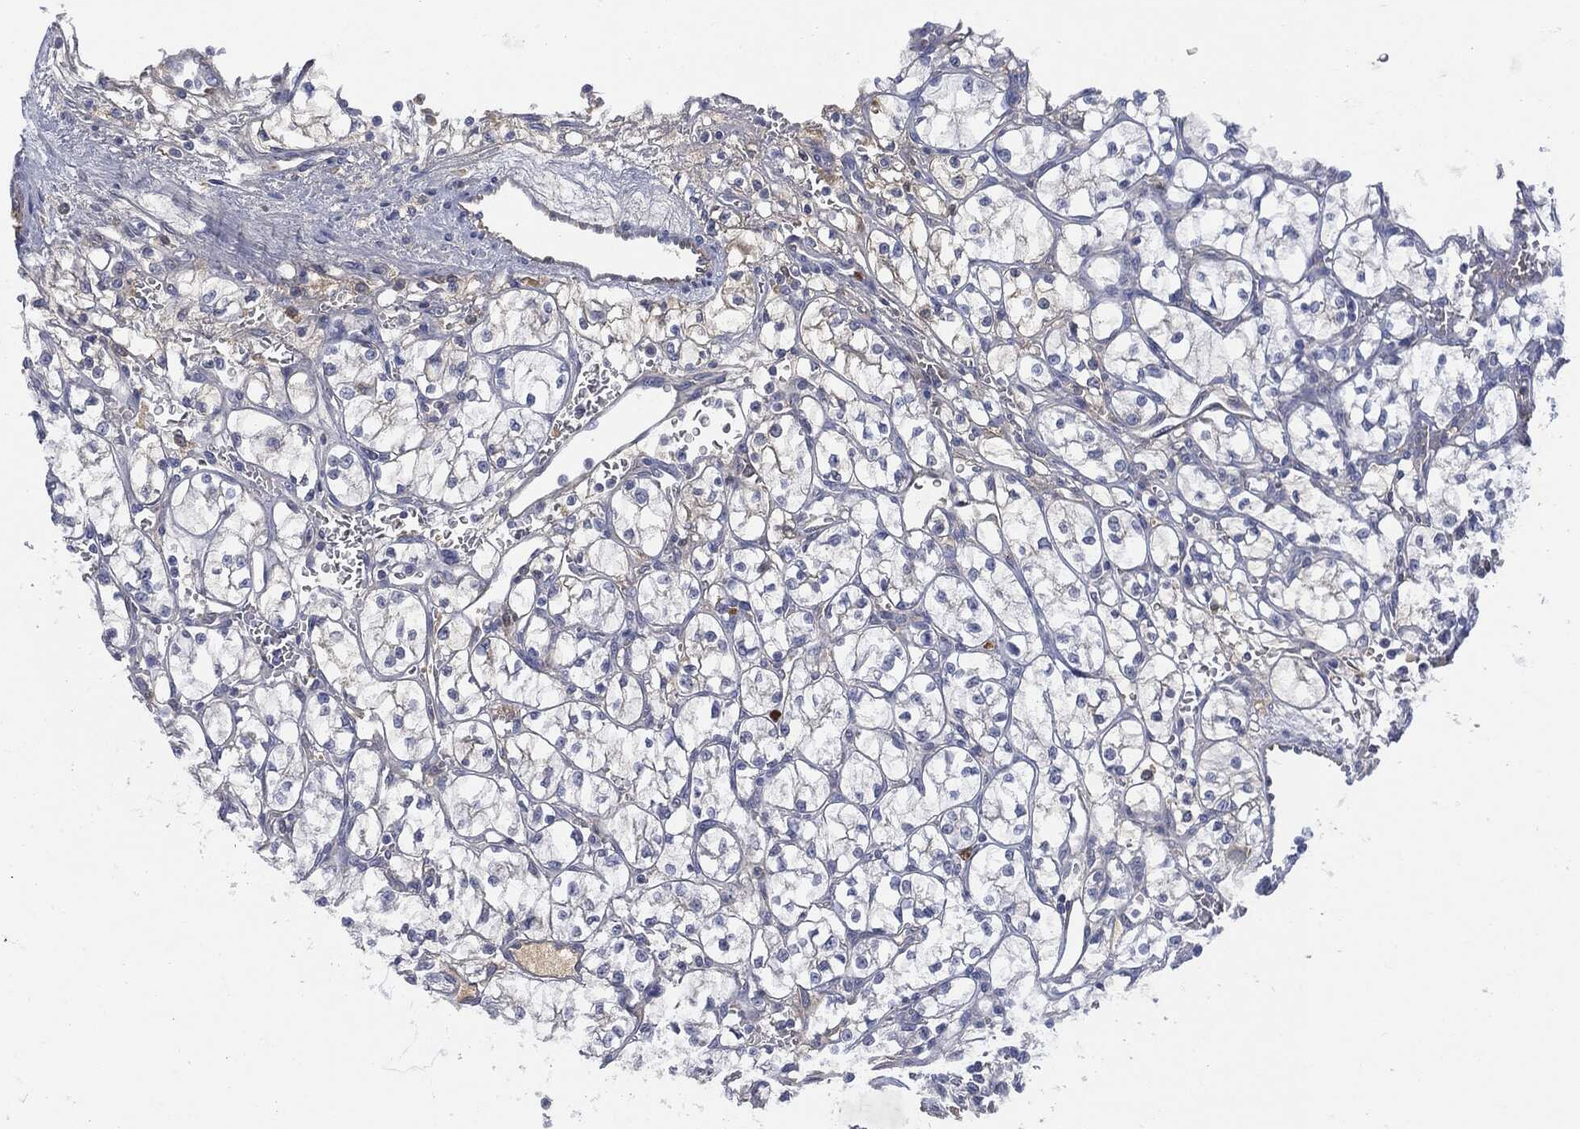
{"staining": {"intensity": "negative", "quantity": "none", "location": "none"}, "tissue": "renal cancer", "cell_type": "Tumor cells", "image_type": "cancer", "snomed": [{"axis": "morphology", "description": "Adenocarcinoma, NOS"}, {"axis": "topography", "description": "Kidney"}], "caption": "This is an IHC micrograph of renal adenocarcinoma. There is no expression in tumor cells.", "gene": "BTK", "patient": {"sex": "female", "age": 64}}